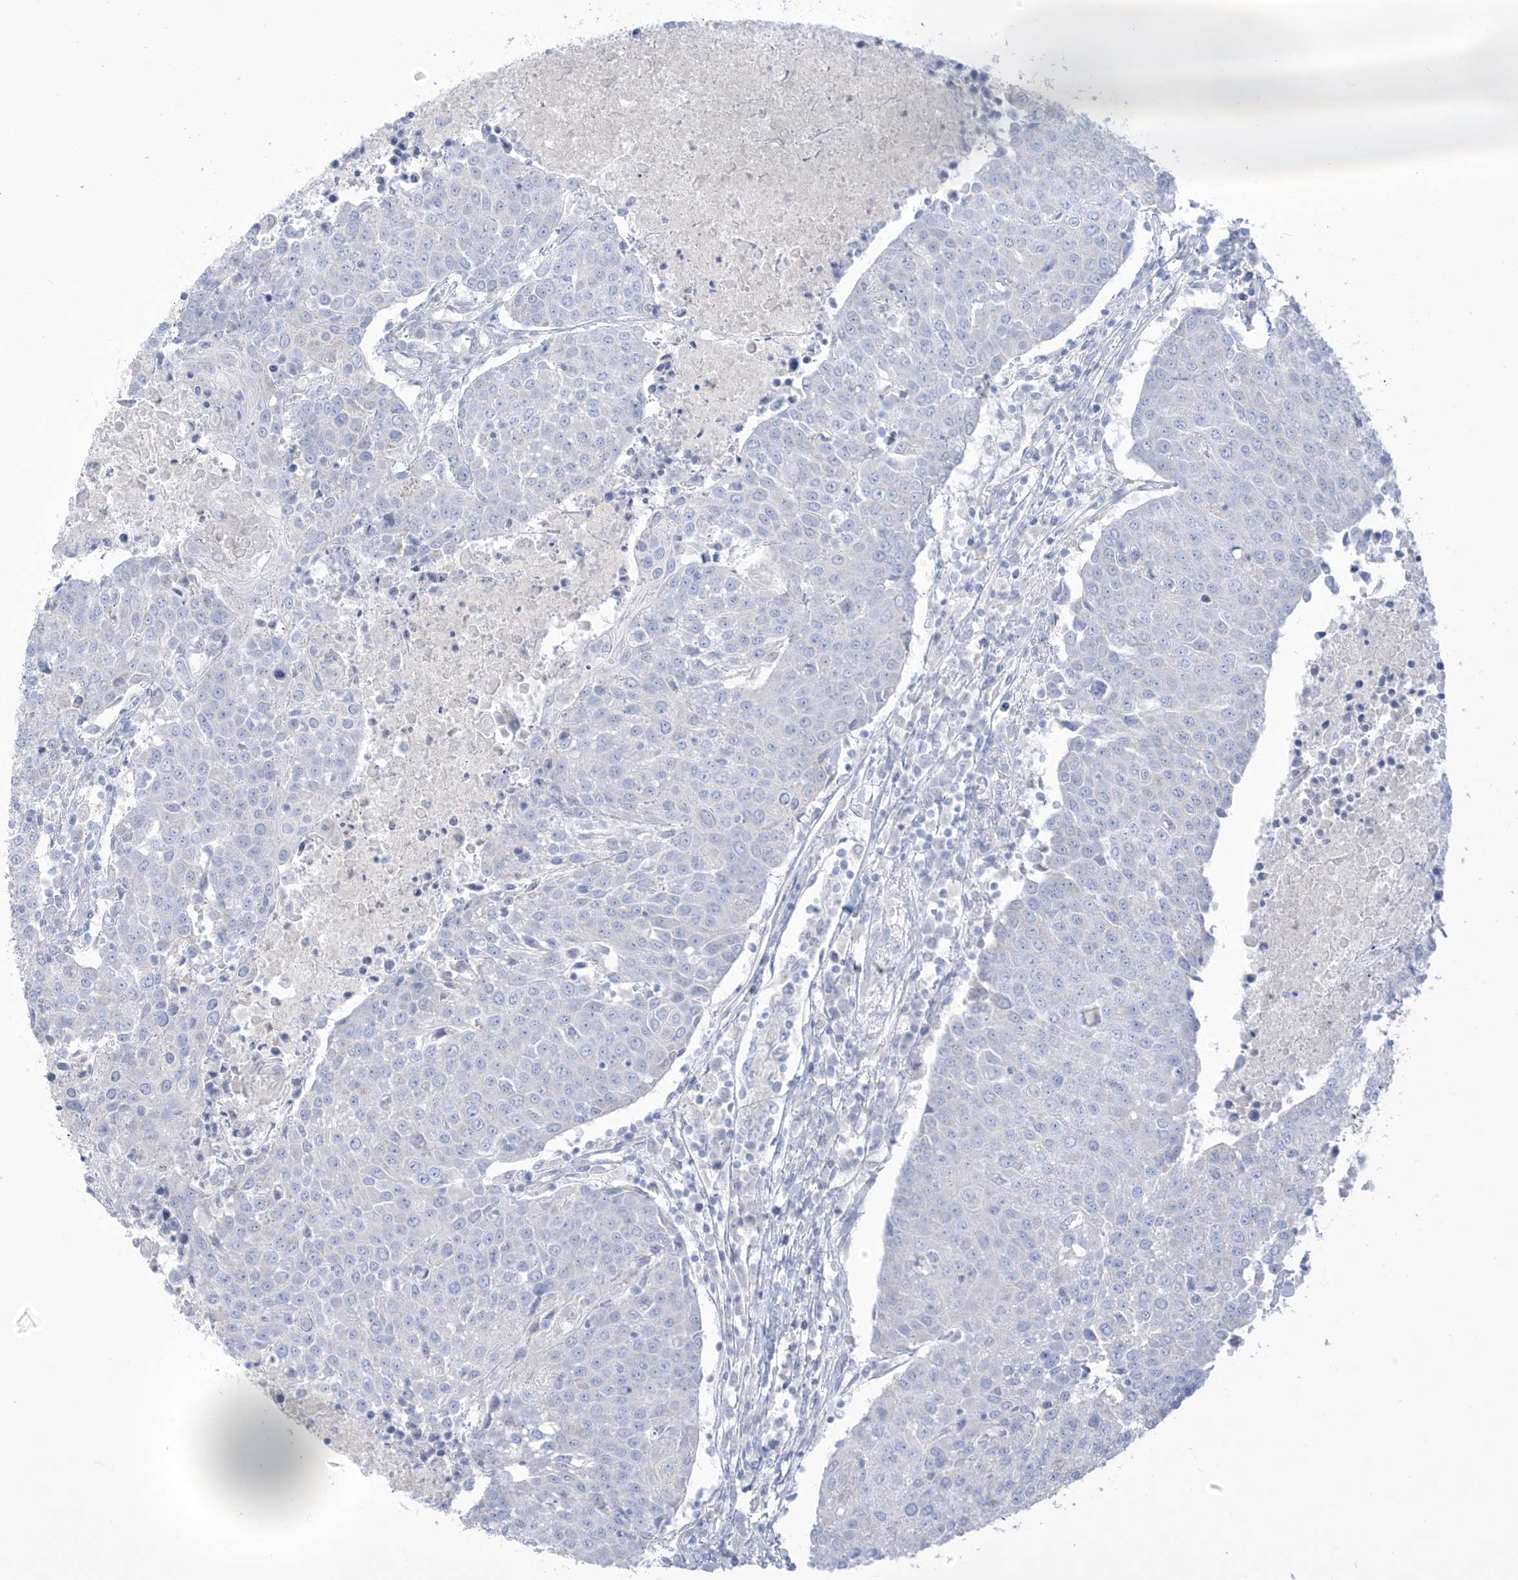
{"staining": {"intensity": "negative", "quantity": "none", "location": "none"}, "tissue": "urothelial cancer", "cell_type": "Tumor cells", "image_type": "cancer", "snomed": [{"axis": "morphology", "description": "Urothelial carcinoma, High grade"}, {"axis": "topography", "description": "Urinary bladder"}], "caption": "There is no significant staining in tumor cells of urothelial cancer.", "gene": "MTHFD2L", "patient": {"sex": "female", "age": 85}}